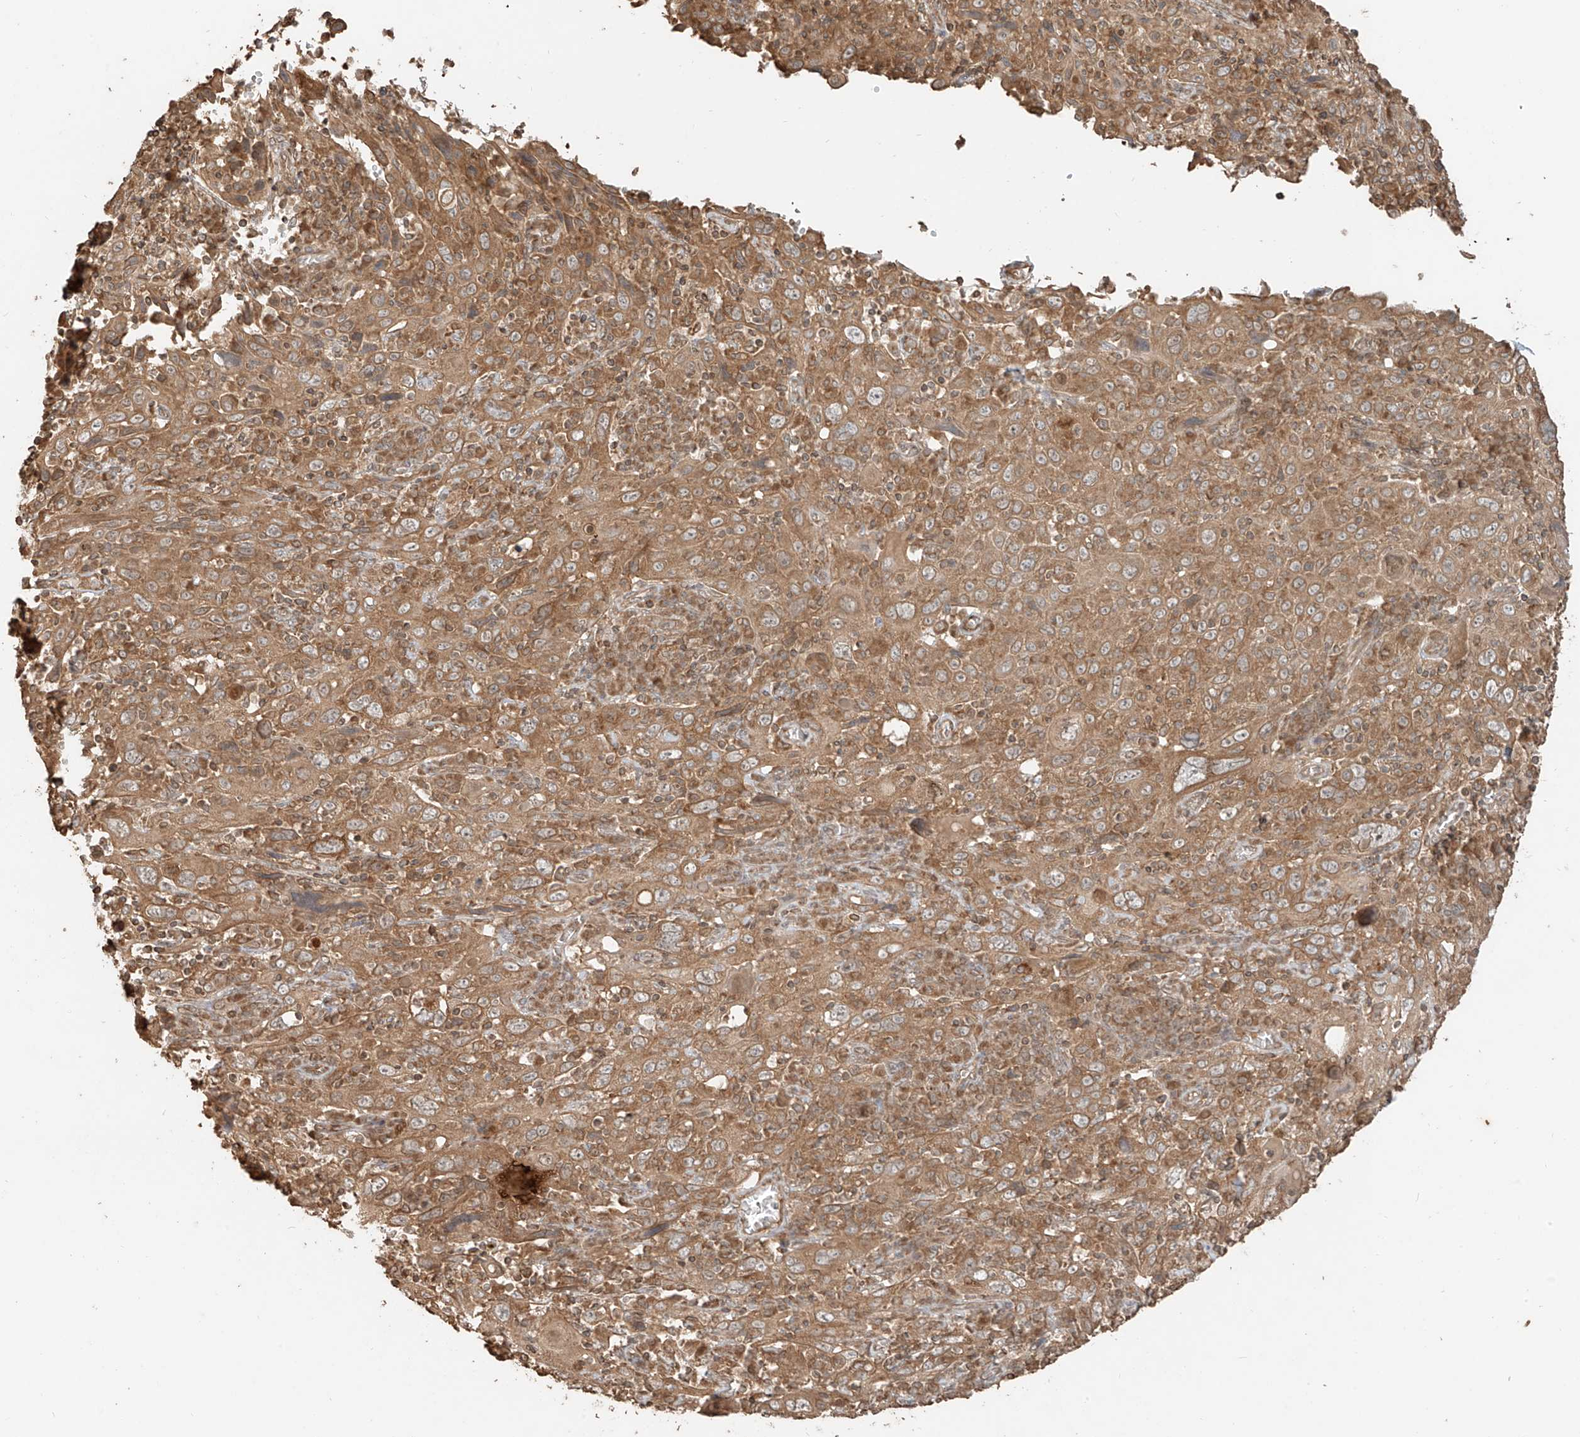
{"staining": {"intensity": "moderate", "quantity": ">75%", "location": "cytoplasmic/membranous"}, "tissue": "cervical cancer", "cell_type": "Tumor cells", "image_type": "cancer", "snomed": [{"axis": "morphology", "description": "Squamous cell carcinoma, NOS"}, {"axis": "topography", "description": "Cervix"}], "caption": "Cervical squamous cell carcinoma stained for a protein (brown) shows moderate cytoplasmic/membranous positive expression in approximately >75% of tumor cells.", "gene": "ANKZF1", "patient": {"sex": "female", "age": 46}}